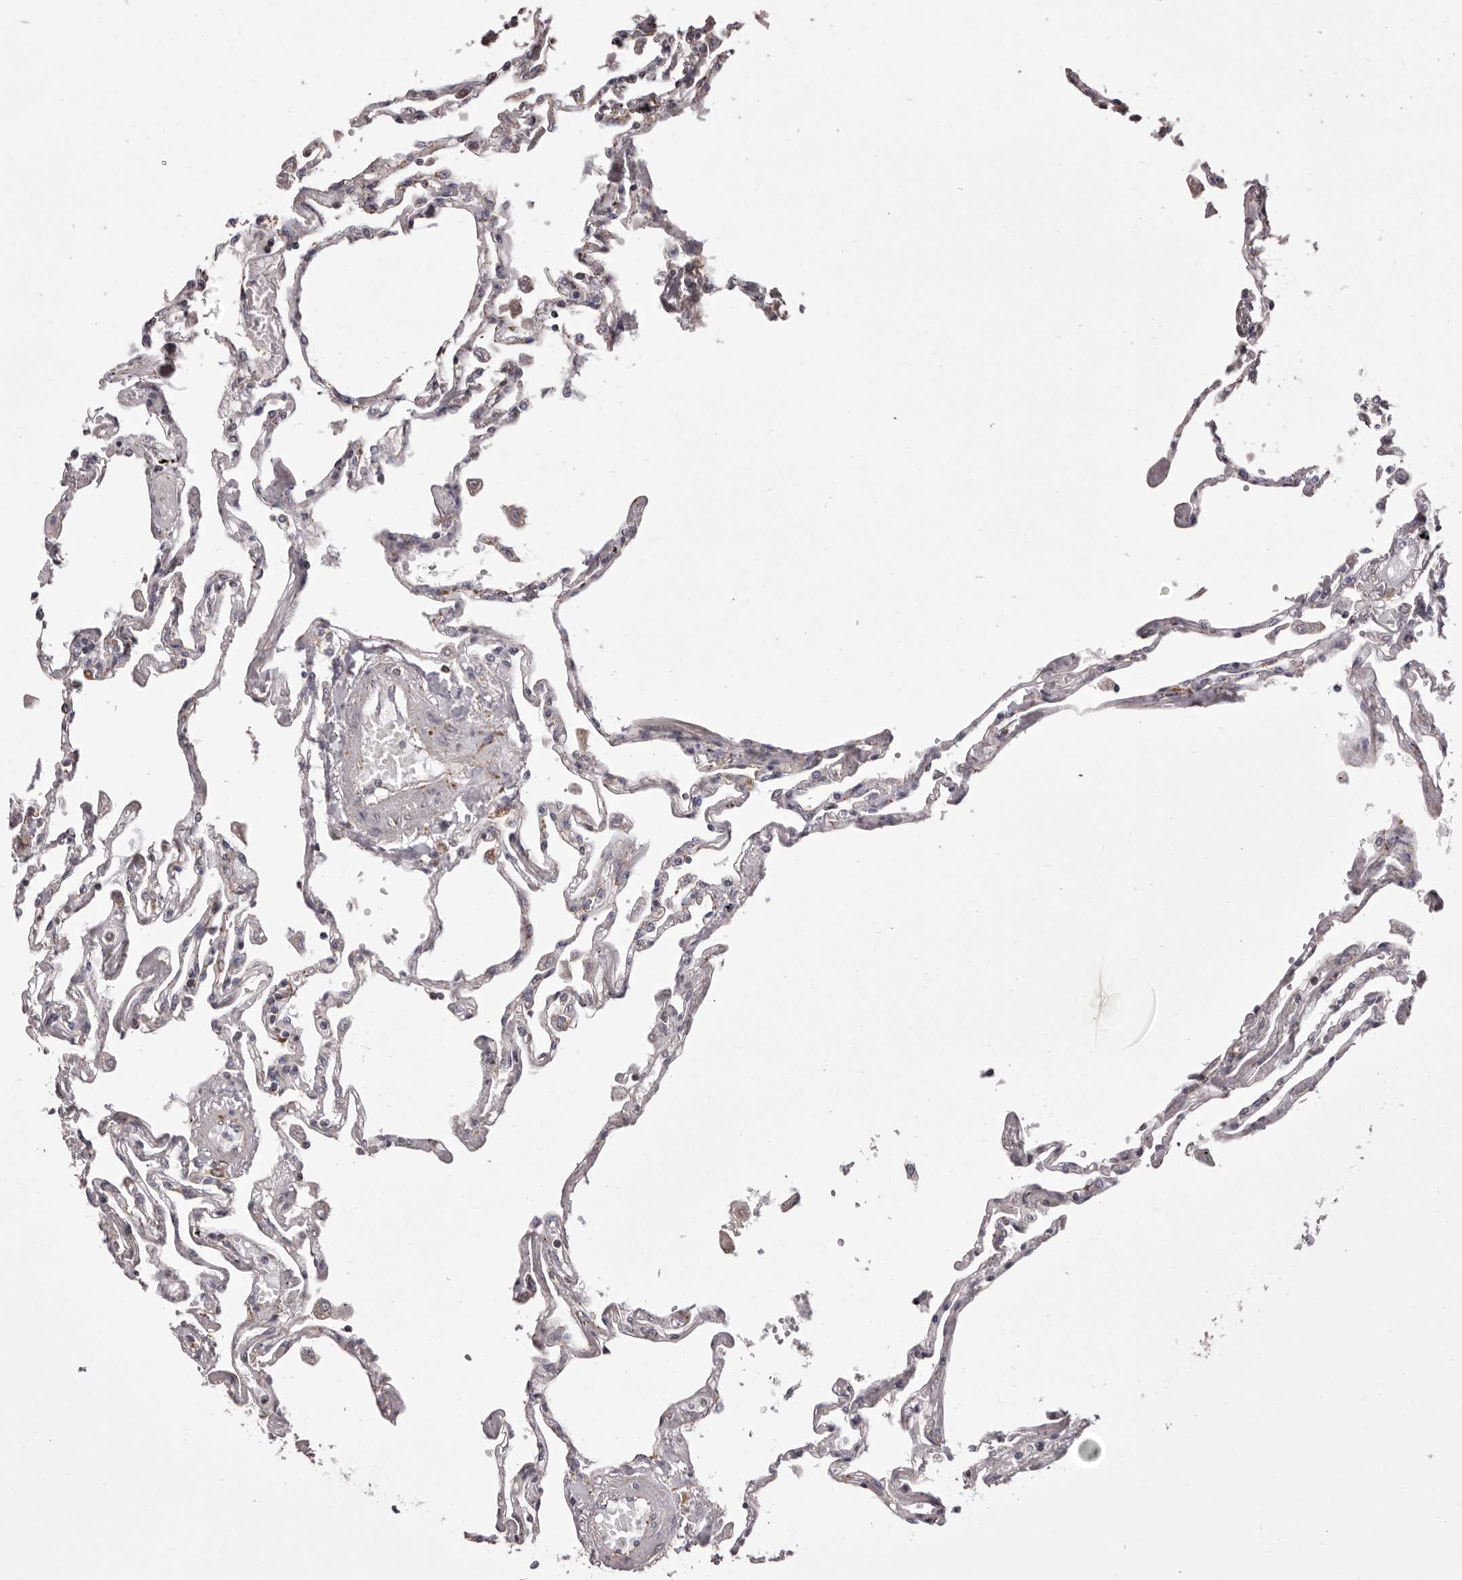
{"staining": {"intensity": "negative", "quantity": "none", "location": "none"}, "tissue": "lung", "cell_type": "Alveolar cells", "image_type": "normal", "snomed": [{"axis": "morphology", "description": "Normal tissue, NOS"}, {"axis": "topography", "description": "Lung"}], "caption": "Alveolar cells show no significant protein expression in unremarkable lung. Brightfield microscopy of IHC stained with DAB (3,3'-diaminobenzidine) (brown) and hematoxylin (blue), captured at high magnification.", "gene": "CHRM2", "patient": {"sex": "female", "age": 67}}